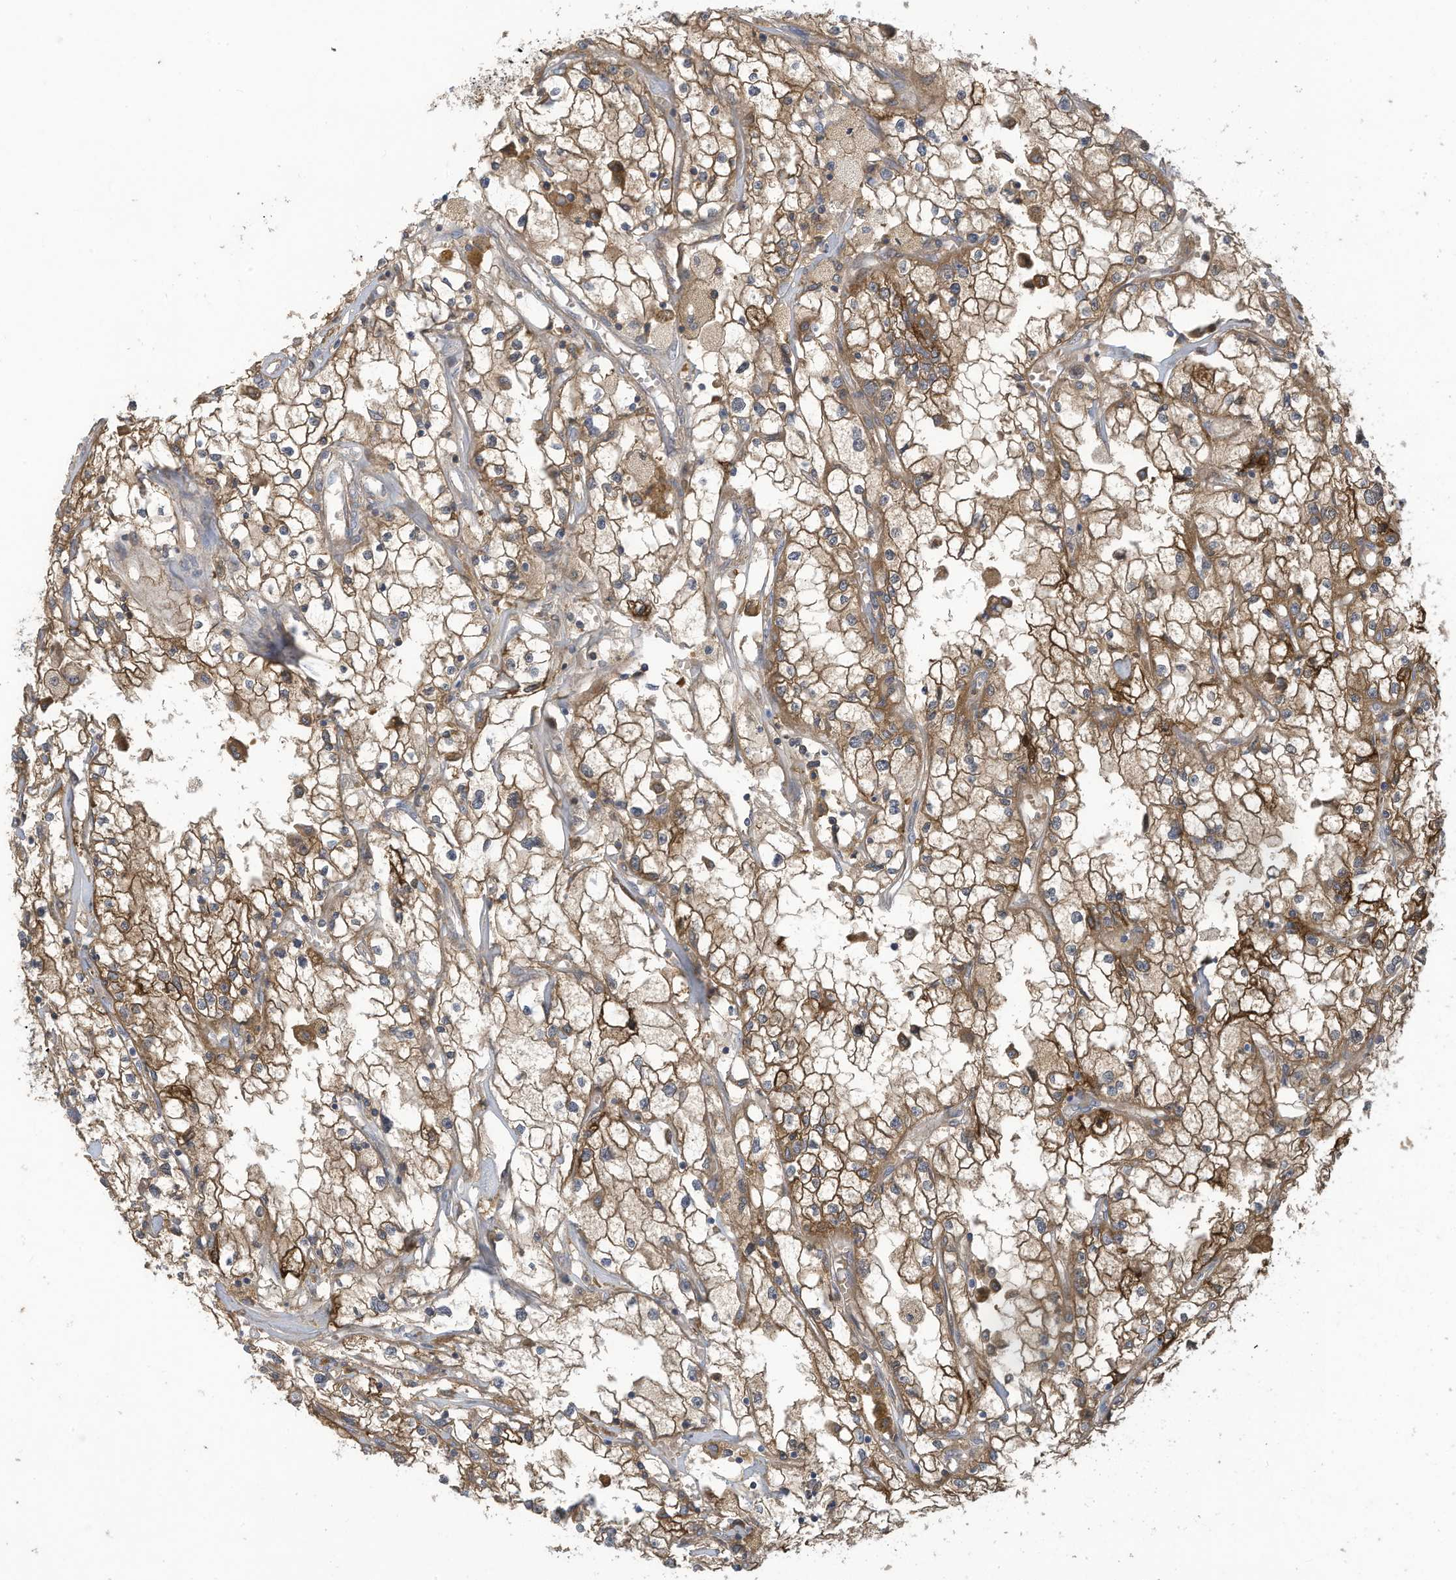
{"staining": {"intensity": "moderate", "quantity": ">75%", "location": "cytoplasmic/membranous"}, "tissue": "renal cancer", "cell_type": "Tumor cells", "image_type": "cancer", "snomed": [{"axis": "morphology", "description": "Adenocarcinoma, NOS"}, {"axis": "topography", "description": "Kidney"}], "caption": "Moderate cytoplasmic/membranous protein expression is present in about >75% of tumor cells in renal cancer. (IHC, brightfield microscopy, high magnification).", "gene": "ADI1", "patient": {"sex": "male", "age": 56}}